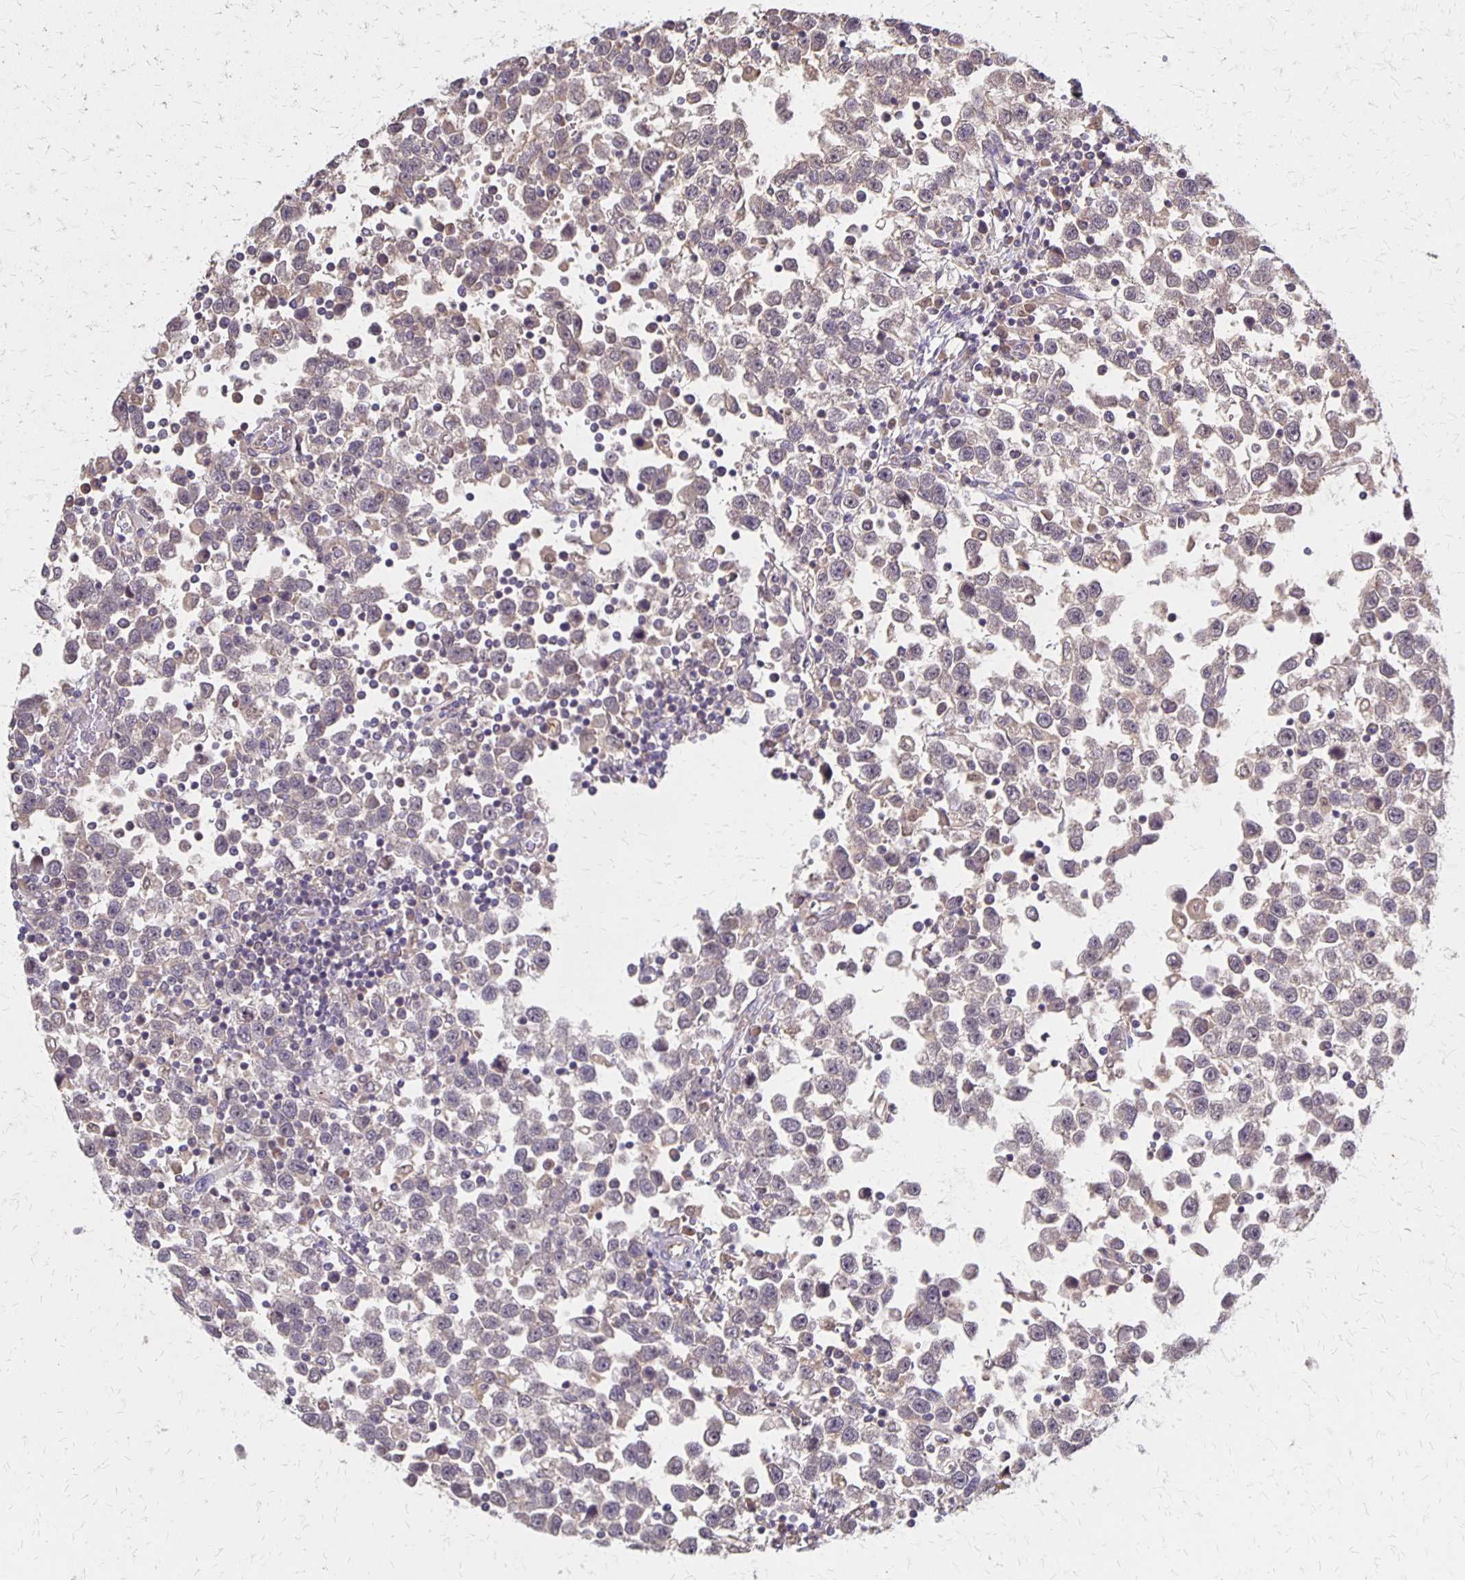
{"staining": {"intensity": "weak", "quantity": "25%-75%", "location": "cytoplasmic/membranous,nuclear"}, "tissue": "testis cancer", "cell_type": "Tumor cells", "image_type": "cancer", "snomed": [{"axis": "morphology", "description": "Seminoma, NOS"}, {"axis": "topography", "description": "Testis"}], "caption": "Testis cancer (seminoma) stained with DAB immunohistochemistry (IHC) reveals low levels of weak cytoplasmic/membranous and nuclear staining in about 25%-75% of tumor cells.", "gene": "NOG", "patient": {"sex": "male", "age": 34}}